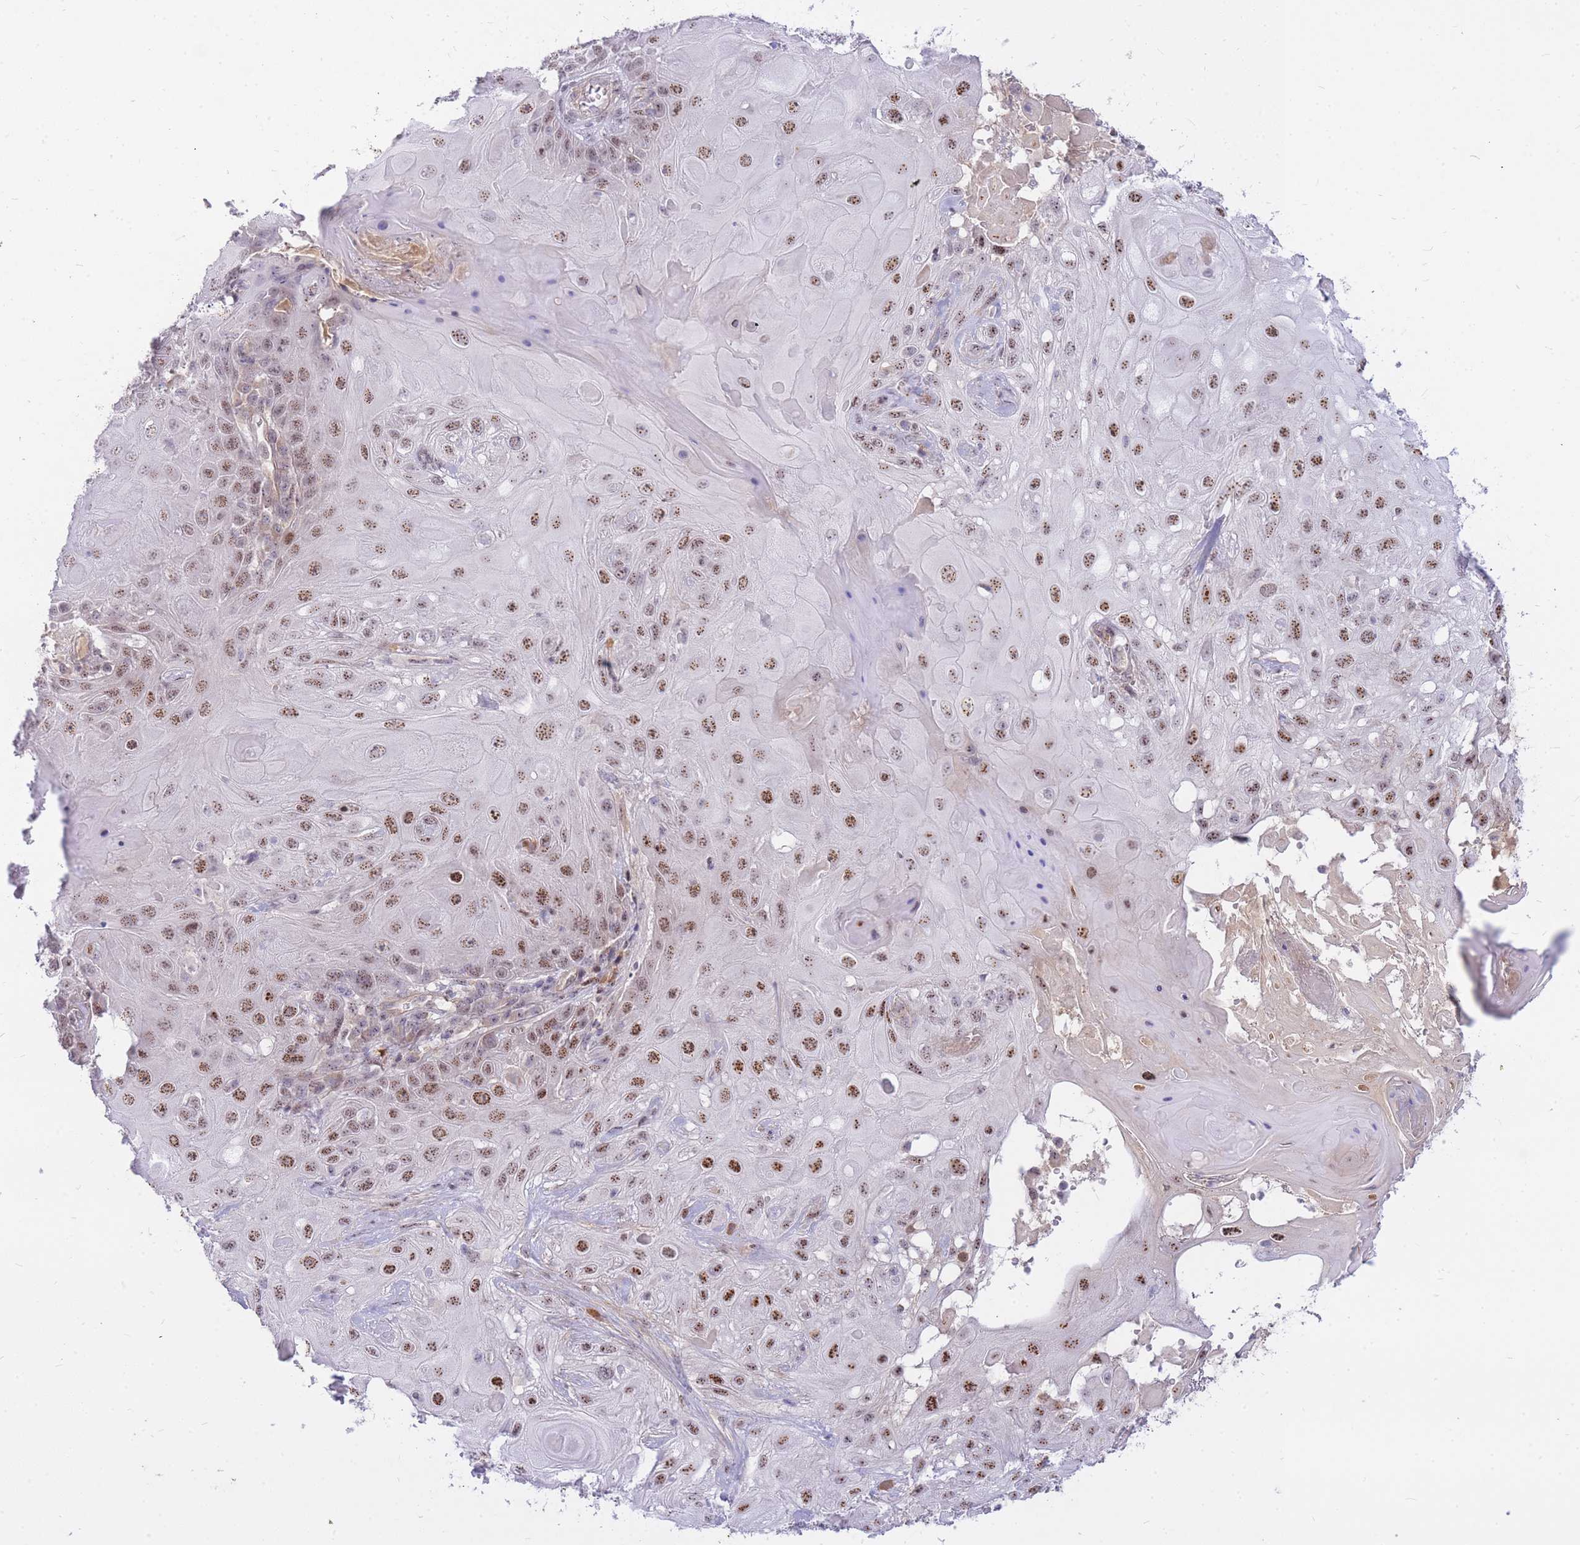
{"staining": {"intensity": "moderate", "quantity": ">75%", "location": "nuclear"}, "tissue": "skin cancer", "cell_type": "Tumor cells", "image_type": "cancer", "snomed": [{"axis": "morphology", "description": "Normal tissue, NOS"}, {"axis": "morphology", "description": "Squamous cell carcinoma, NOS"}, {"axis": "topography", "description": "Skin"}, {"axis": "topography", "description": "Cartilage tissue"}], "caption": "Skin cancer (squamous cell carcinoma) tissue shows moderate nuclear expression in about >75% of tumor cells", "gene": "TLE2", "patient": {"sex": "female", "age": 79}}